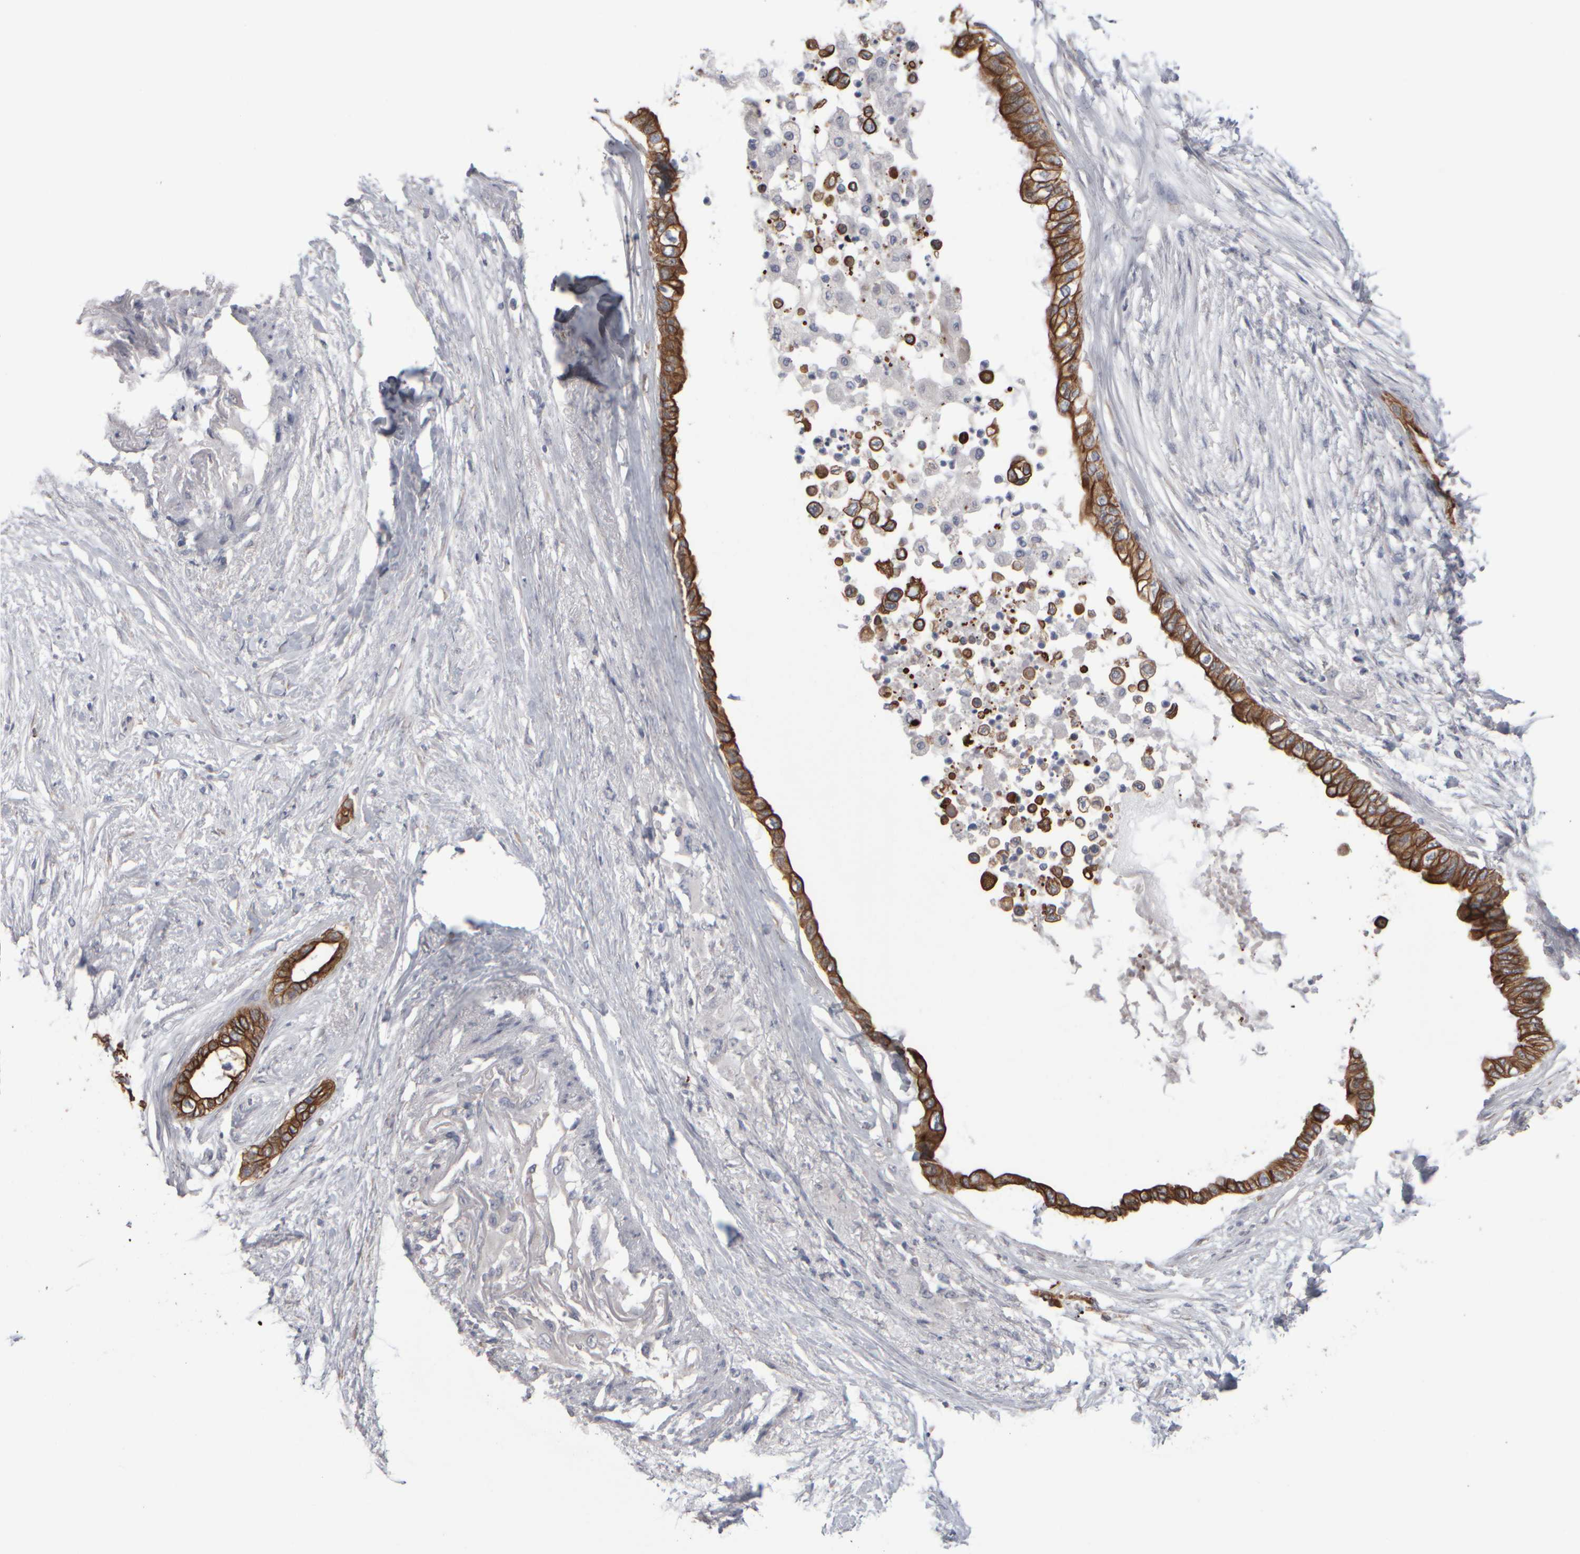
{"staining": {"intensity": "strong", "quantity": ">75%", "location": "cytoplasmic/membranous"}, "tissue": "pancreatic cancer", "cell_type": "Tumor cells", "image_type": "cancer", "snomed": [{"axis": "morphology", "description": "Normal tissue, NOS"}, {"axis": "morphology", "description": "Adenocarcinoma, NOS"}, {"axis": "topography", "description": "Pancreas"}, {"axis": "topography", "description": "Duodenum"}], "caption": "Adenocarcinoma (pancreatic) tissue displays strong cytoplasmic/membranous positivity in about >75% of tumor cells, visualized by immunohistochemistry. The protein is shown in brown color, while the nuclei are stained blue.", "gene": "EPHX2", "patient": {"sex": "female", "age": 60}}